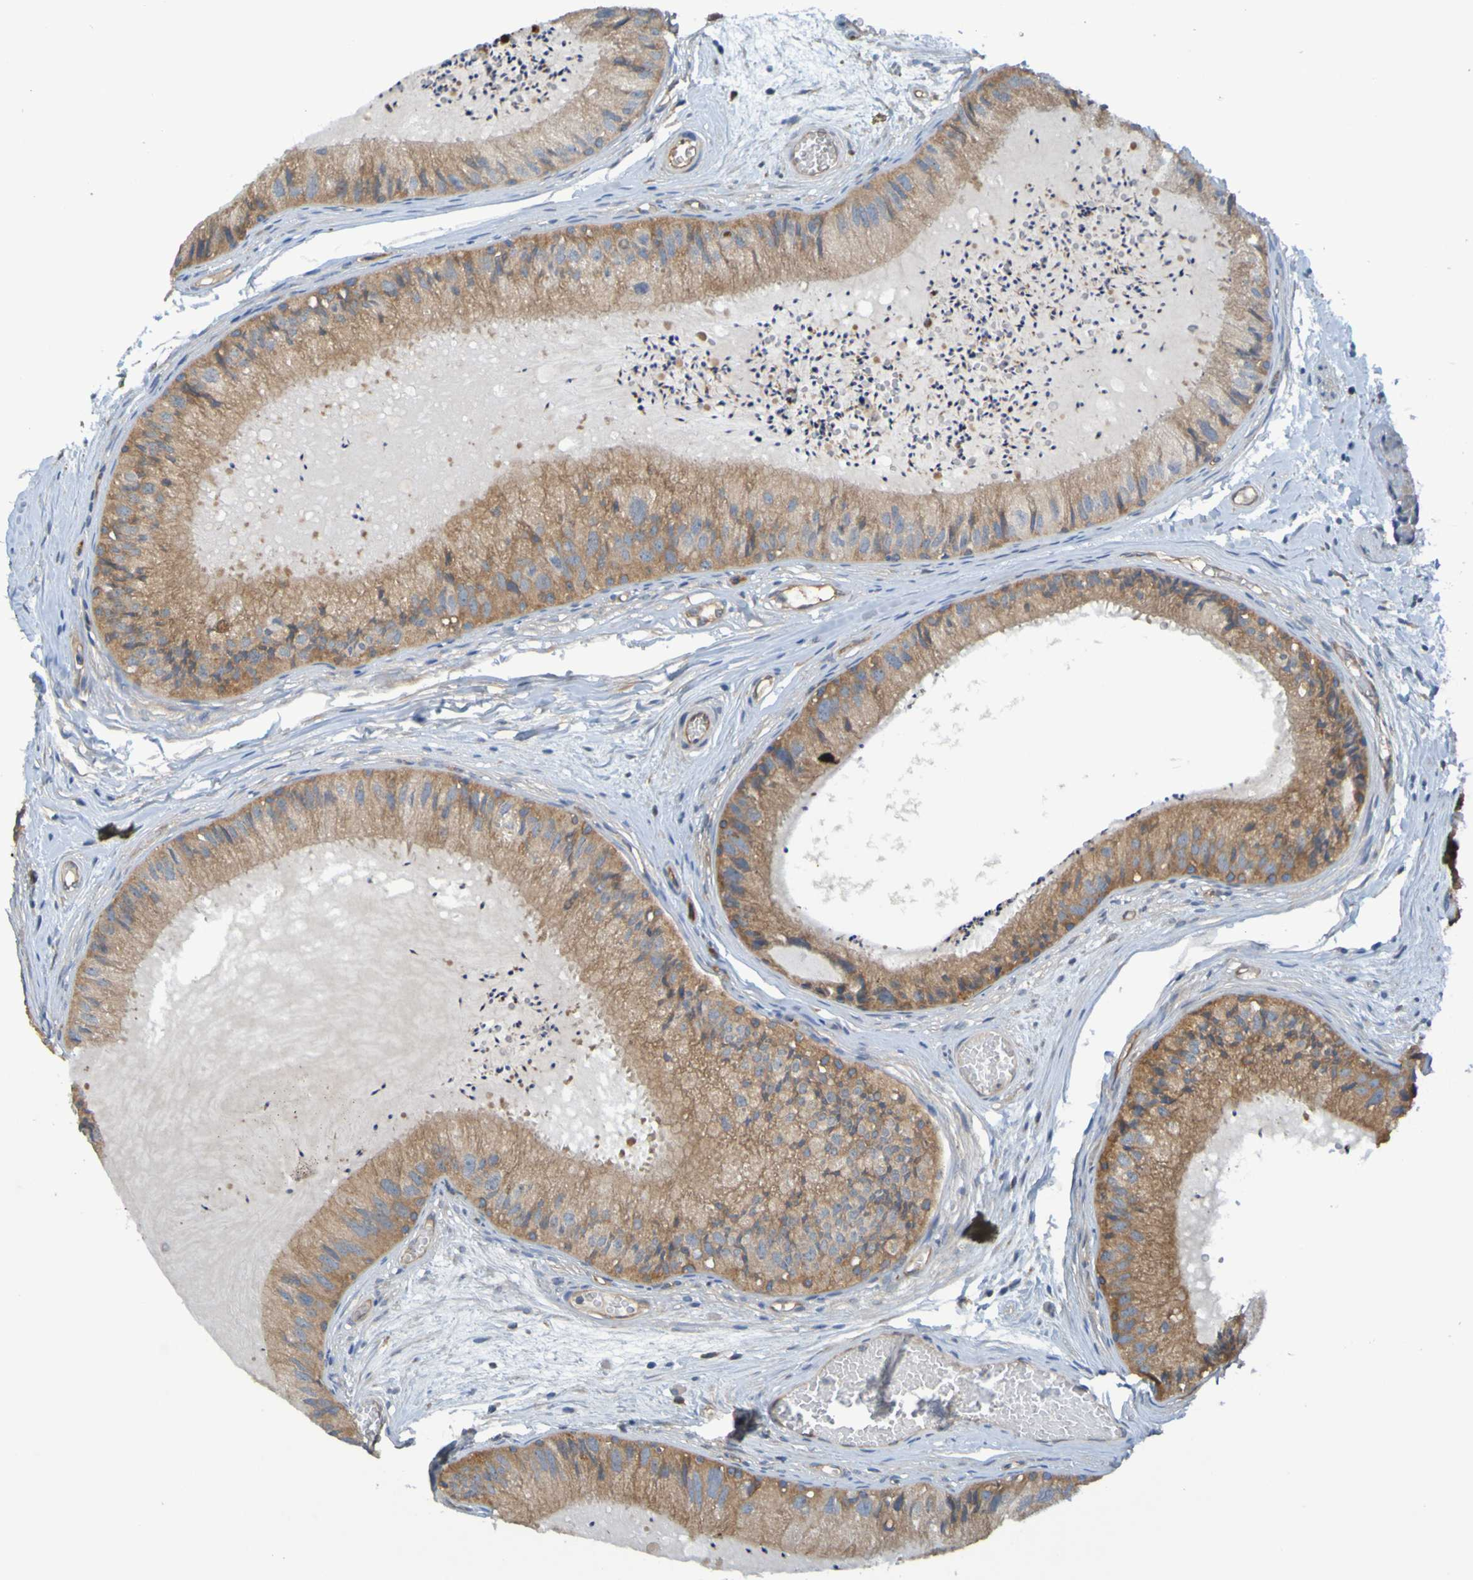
{"staining": {"intensity": "moderate", "quantity": ">75%", "location": "cytoplasmic/membranous"}, "tissue": "epididymis", "cell_type": "Glandular cells", "image_type": "normal", "snomed": [{"axis": "morphology", "description": "Normal tissue, NOS"}, {"axis": "topography", "description": "Epididymis"}], "caption": "Approximately >75% of glandular cells in benign epididymis display moderate cytoplasmic/membranous protein expression as visualized by brown immunohistochemical staining.", "gene": "DNAJC4", "patient": {"sex": "male", "age": 31}}